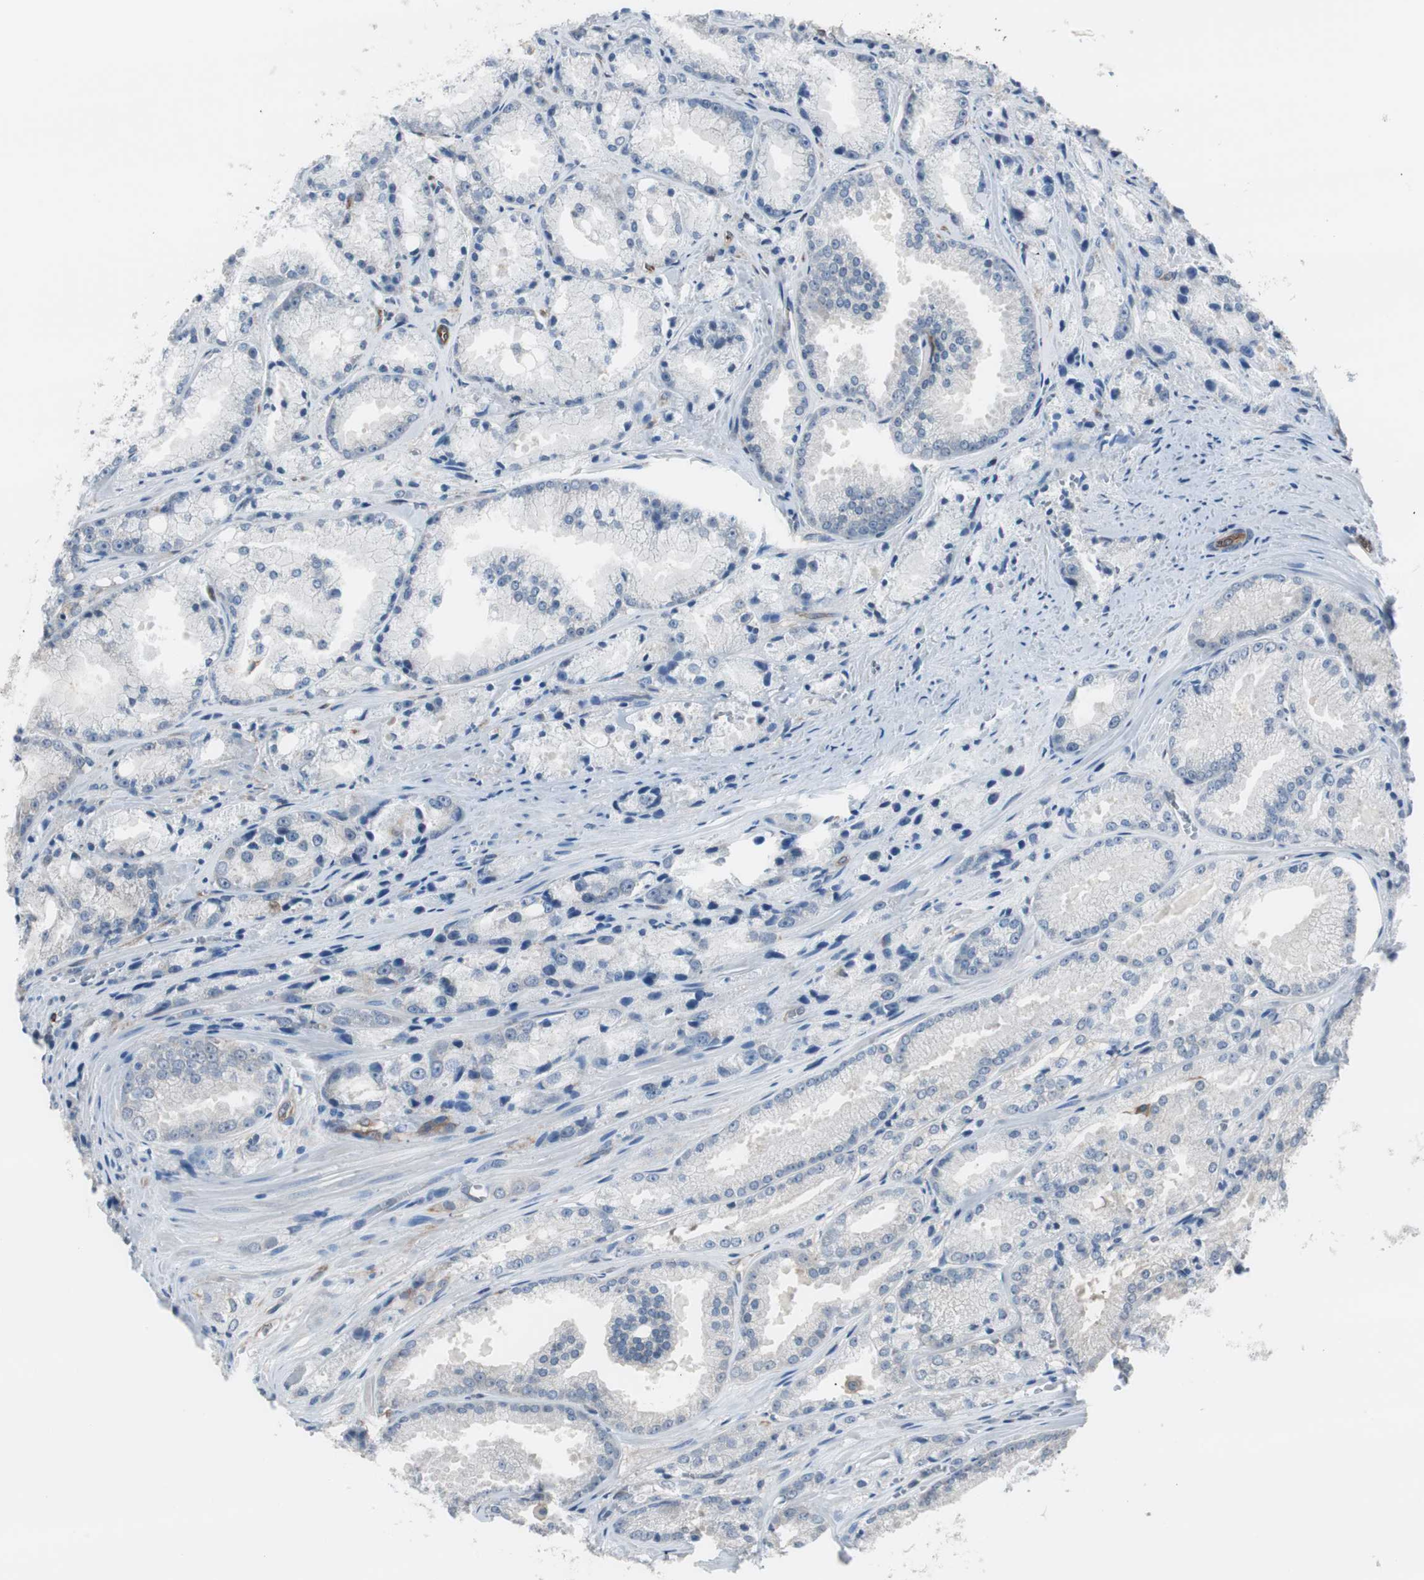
{"staining": {"intensity": "negative", "quantity": "none", "location": "none"}, "tissue": "prostate cancer", "cell_type": "Tumor cells", "image_type": "cancer", "snomed": [{"axis": "morphology", "description": "Adenocarcinoma, Low grade"}, {"axis": "topography", "description": "Prostate"}], "caption": "Immunohistochemistry photomicrograph of prostate cancer stained for a protein (brown), which reveals no staining in tumor cells. (DAB (3,3'-diaminobenzidine) immunohistochemistry (IHC) visualized using brightfield microscopy, high magnification).", "gene": "SWAP70", "patient": {"sex": "male", "age": 64}}